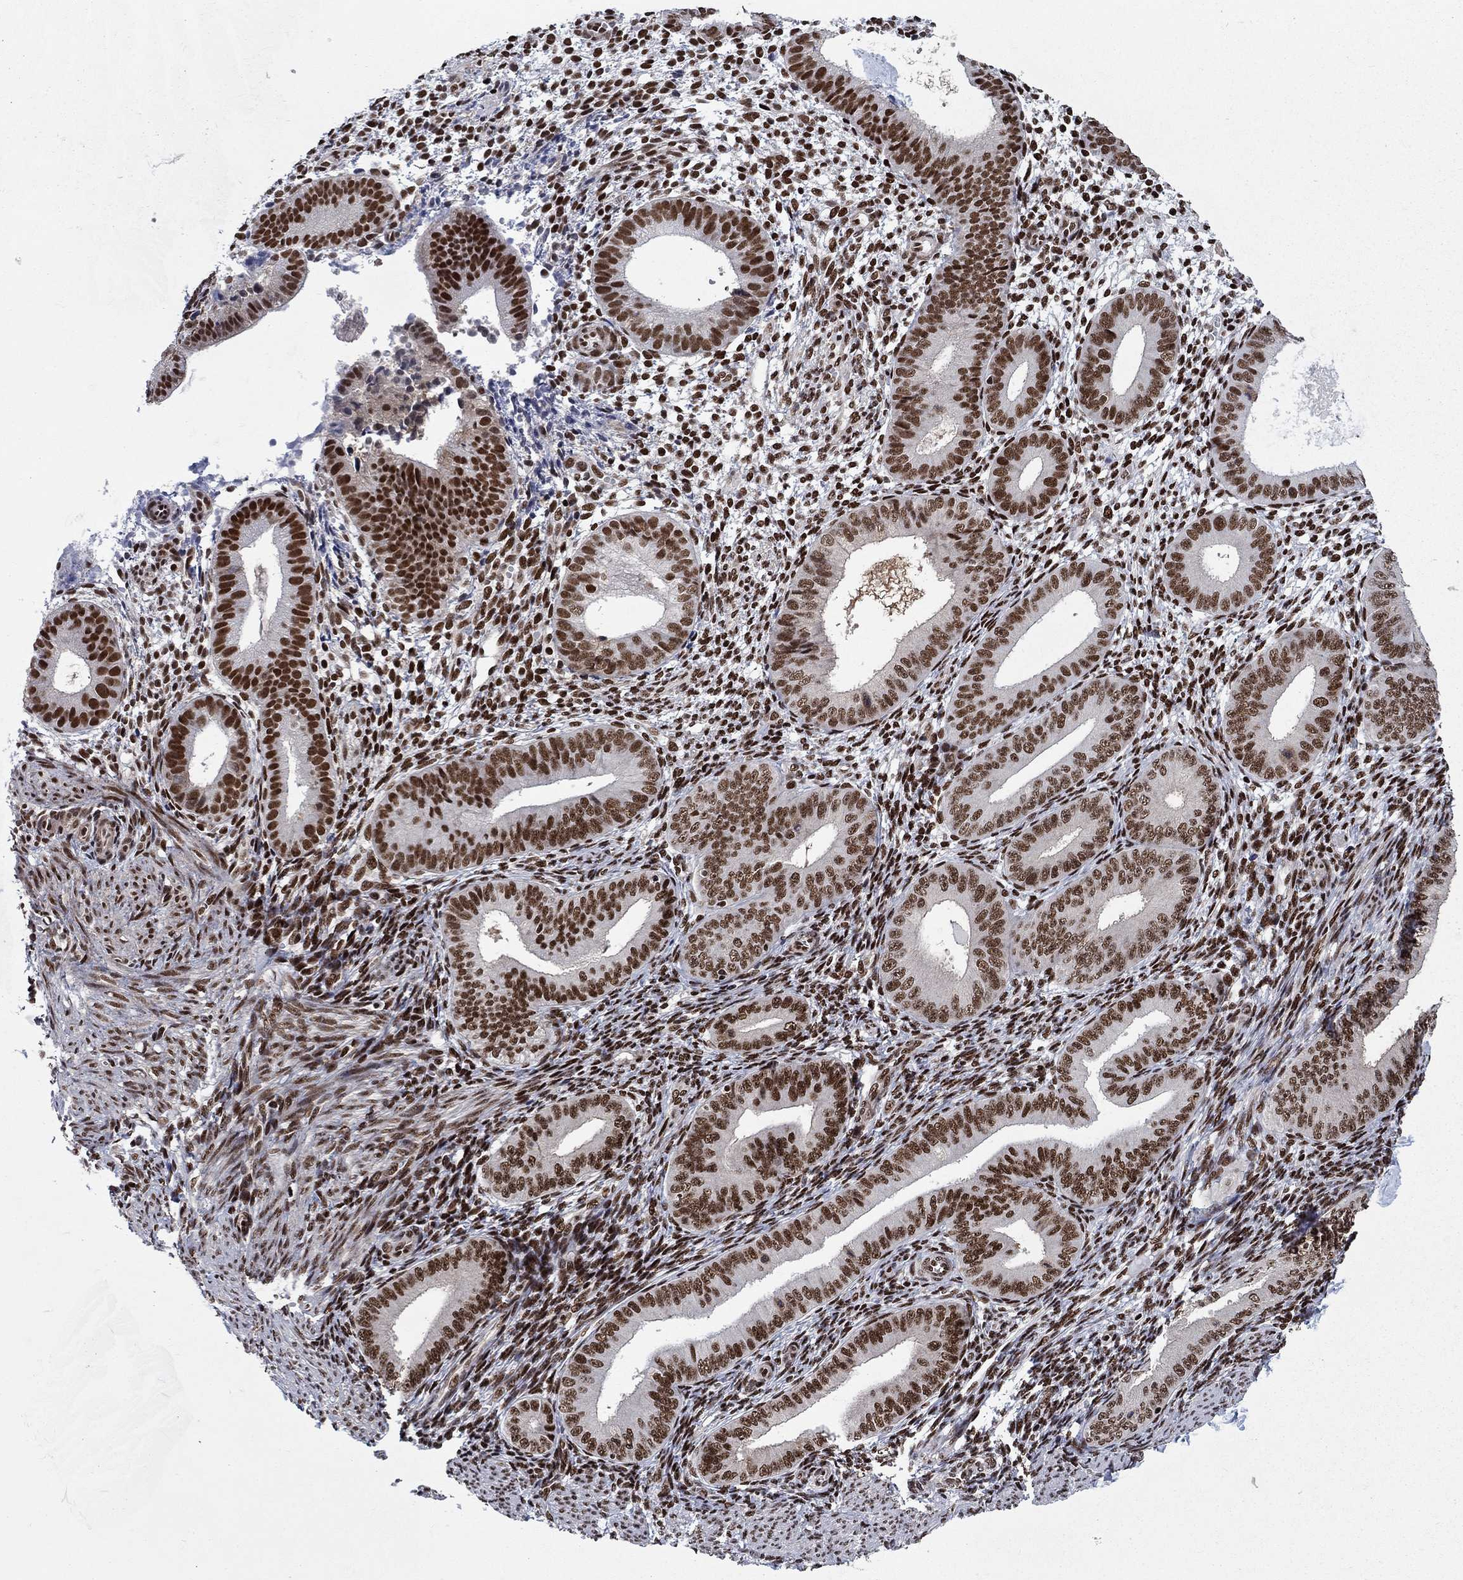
{"staining": {"intensity": "strong", "quantity": ">75%", "location": "nuclear"}, "tissue": "endometrium", "cell_type": "Cells in endometrial stroma", "image_type": "normal", "snomed": [{"axis": "morphology", "description": "Normal tissue, NOS"}, {"axis": "topography", "description": "Endometrium"}], "caption": "Immunohistochemical staining of benign endometrium demonstrates strong nuclear protein staining in approximately >75% of cells in endometrial stroma.", "gene": "RPRD1B", "patient": {"sex": "female", "age": 39}}